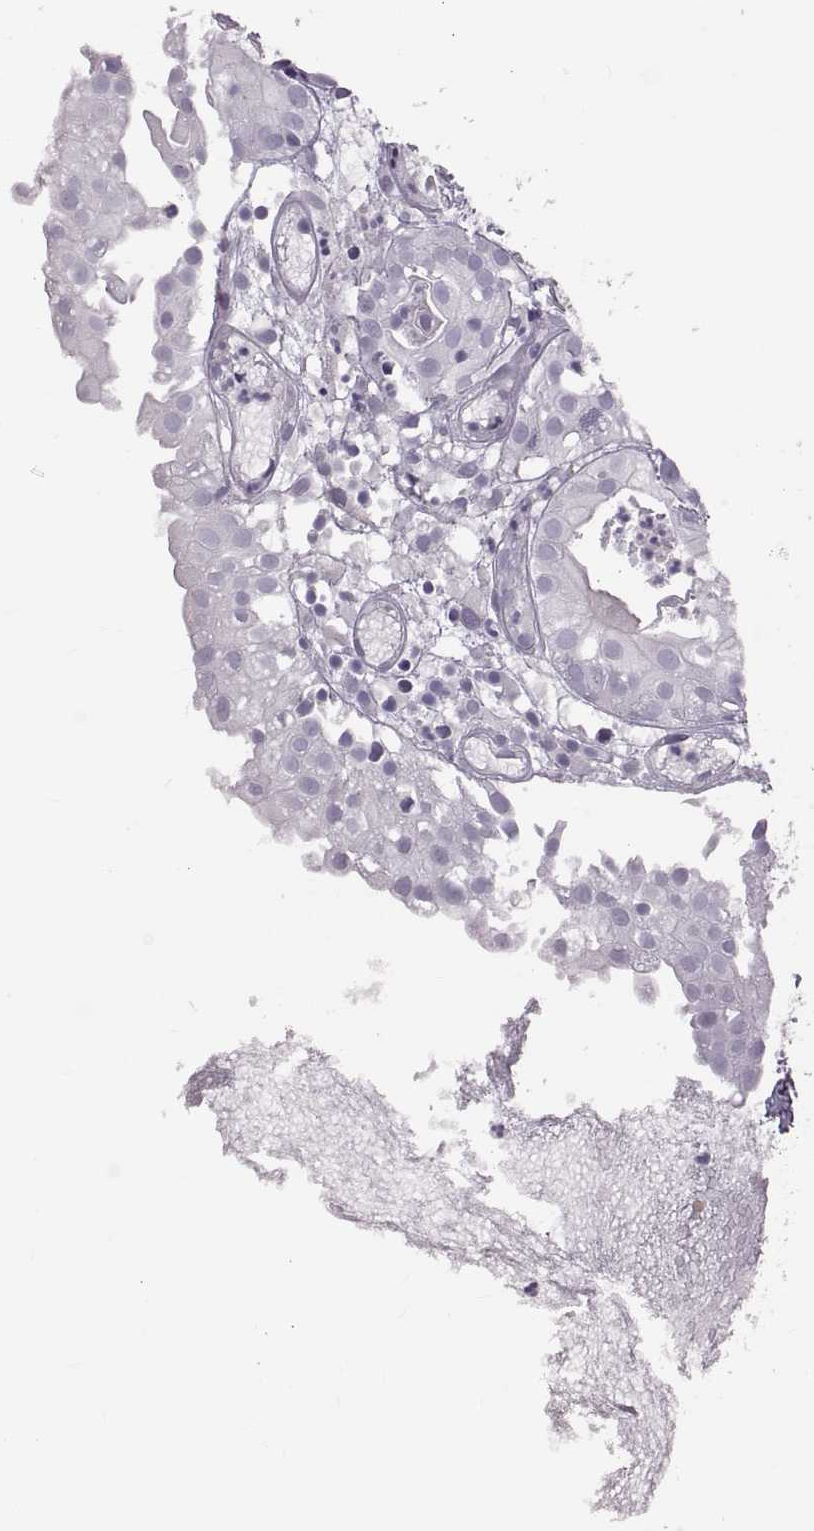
{"staining": {"intensity": "negative", "quantity": "none", "location": "none"}, "tissue": "prostate cancer", "cell_type": "Tumor cells", "image_type": "cancer", "snomed": [{"axis": "morphology", "description": "Adenocarcinoma, High grade"}, {"axis": "topography", "description": "Prostate"}], "caption": "Immunohistochemistry image of prostate high-grade adenocarcinoma stained for a protein (brown), which displays no expression in tumor cells. The staining was performed using DAB to visualize the protein expression in brown, while the nuclei were stained in blue with hematoxylin (Magnification: 20x).", "gene": "WFDC8", "patient": {"sex": "male", "age": 79}}